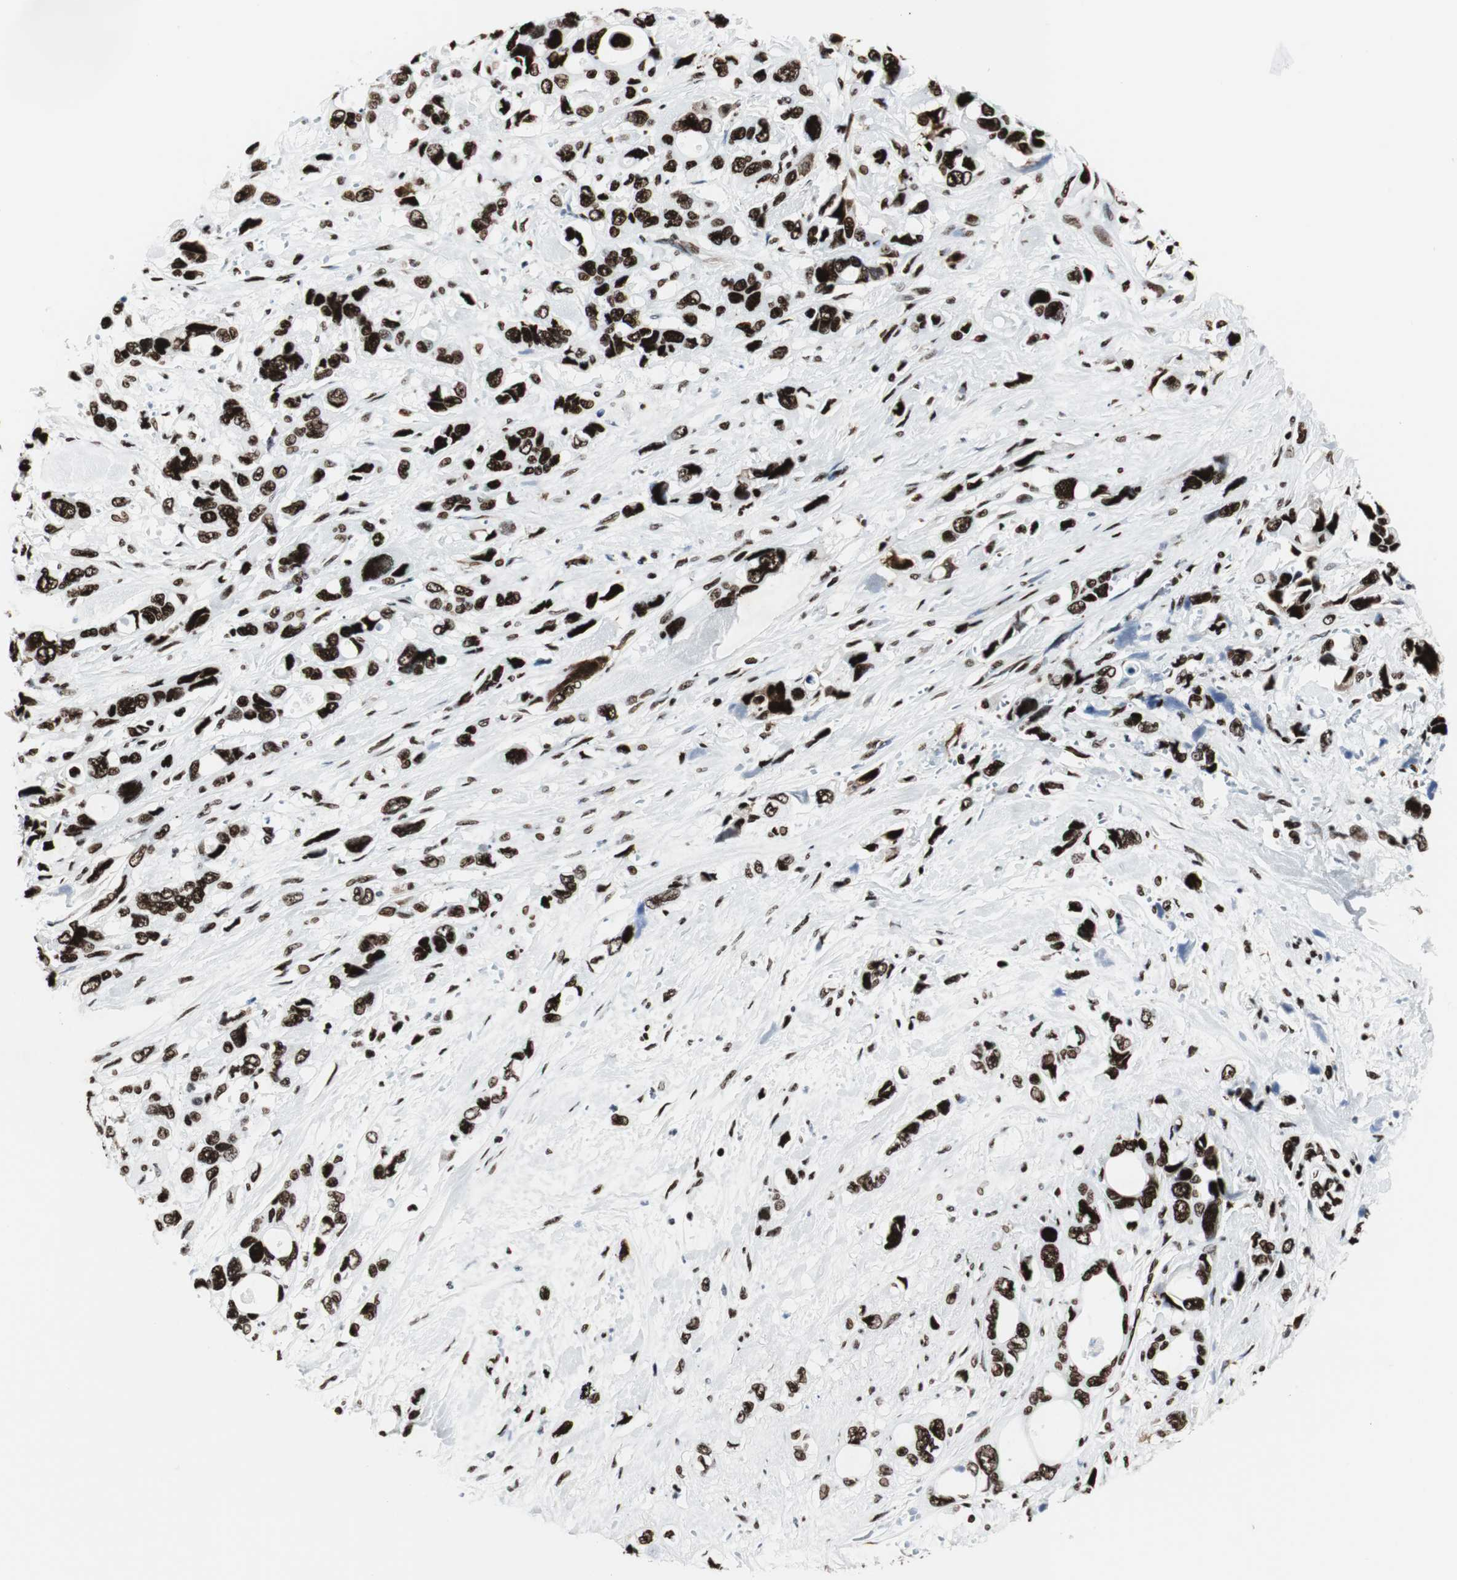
{"staining": {"intensity": "strong", "quantity": ">75%", "location": "nuclear"}, "tissue": "pancreatic cancer", "cell_type": "Tumor cells", "image_type": "cancer", "snomed": [{"axis": "morphology", "description": "Adenocarcinoma, NOS"}, {"axis": "topography", "description": "Pancreas"}], "caption": "Tumor cells exhibit high levels of strong nuclear staining in approximately >75% of cells in pancreatic cancer (adenocarcinoma).", "gene": "NCL", "patient": {"sex": "male", "age": 46}}